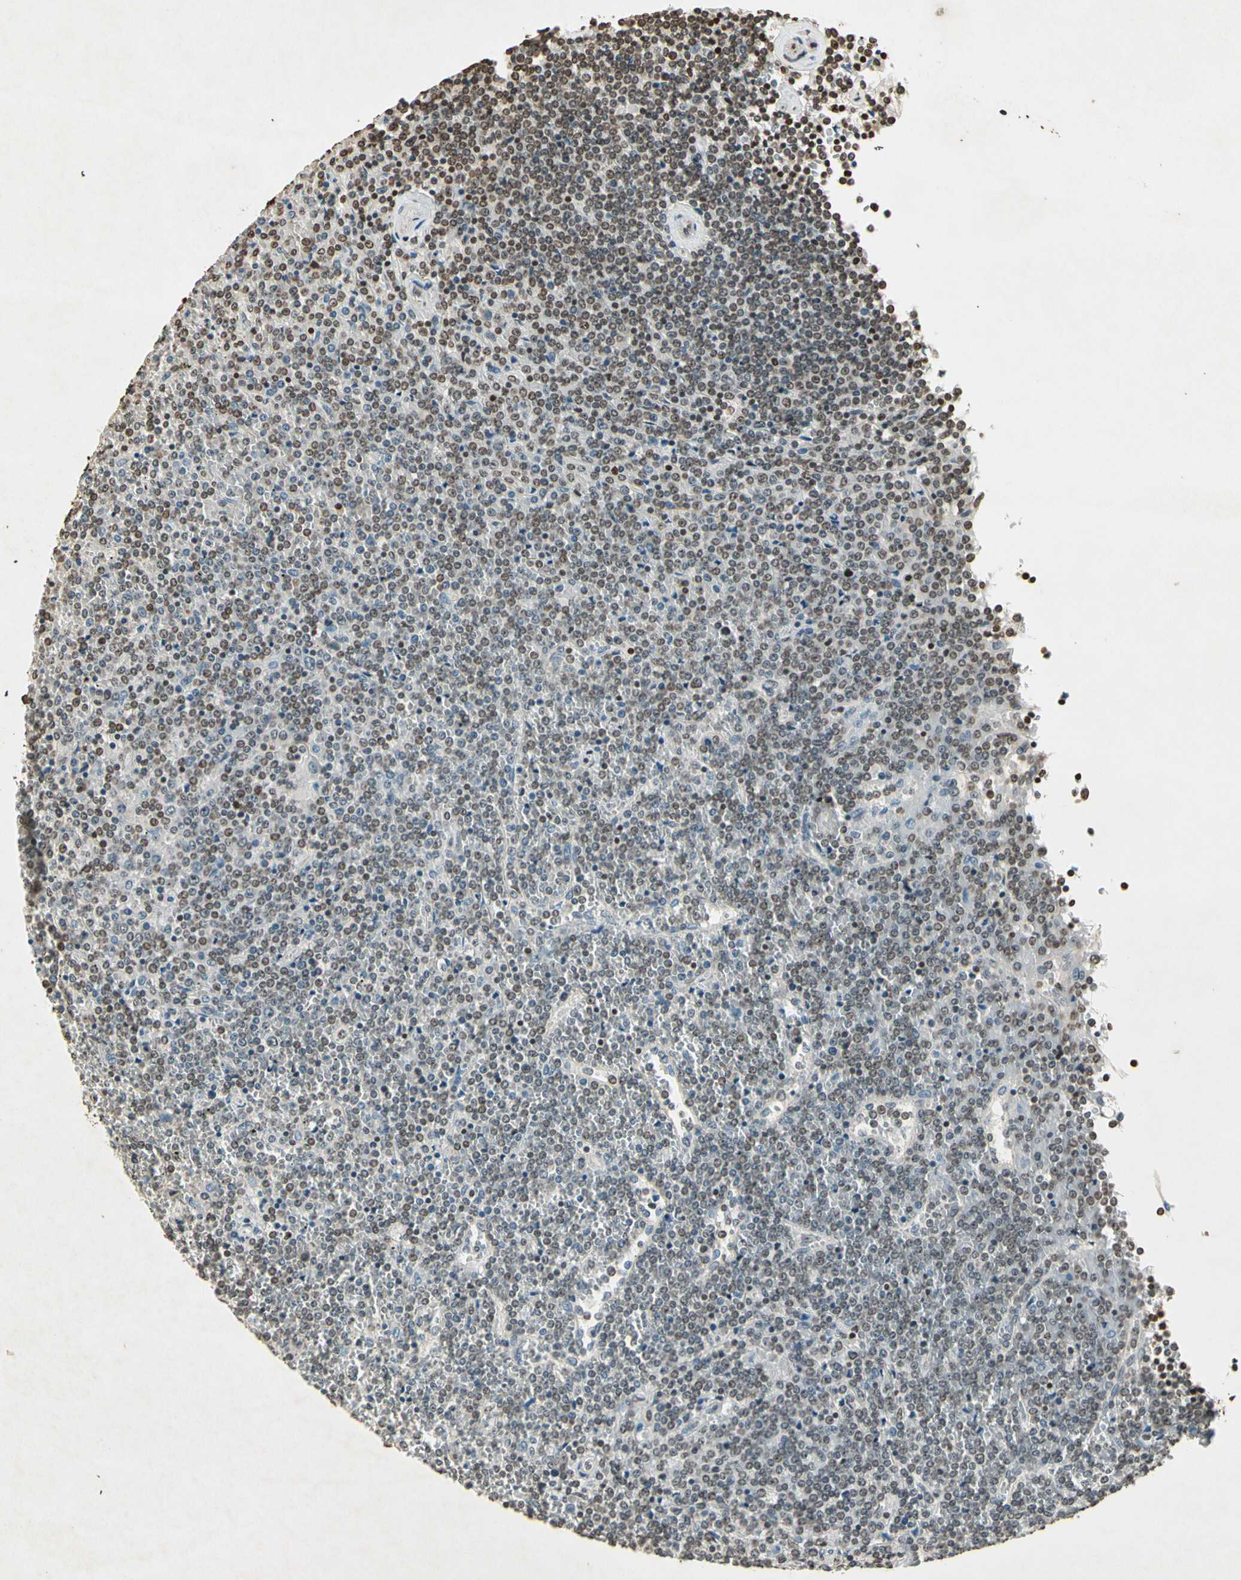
{"staining": {"intensity": "weak", "quantity": "25%-75%", "location": "nuclear"}, "tissue": "lymphoma", "cell_type": "Tumor cells", "image_type": "cancer", "snomed": [{"axis": "morphology", "description": "Malignant lymphoma, non-Hodgkin's type, Low grade"}, {"axis": "topography", "description": "Spleen"}], "caption": "The histopathology image reveals immunohistochemical staining of lymphoma. There is weak nuclear staining is identified in approximately 25%-75% of tumor cells. (Stains: DAB (3,3'-diaminobenzidine) in brown, nuclei in blue, Microscopy: brightfield microscopy at high magnification).", "gene": "TOP1", "patient": {"sex": "female", "age": 19}}